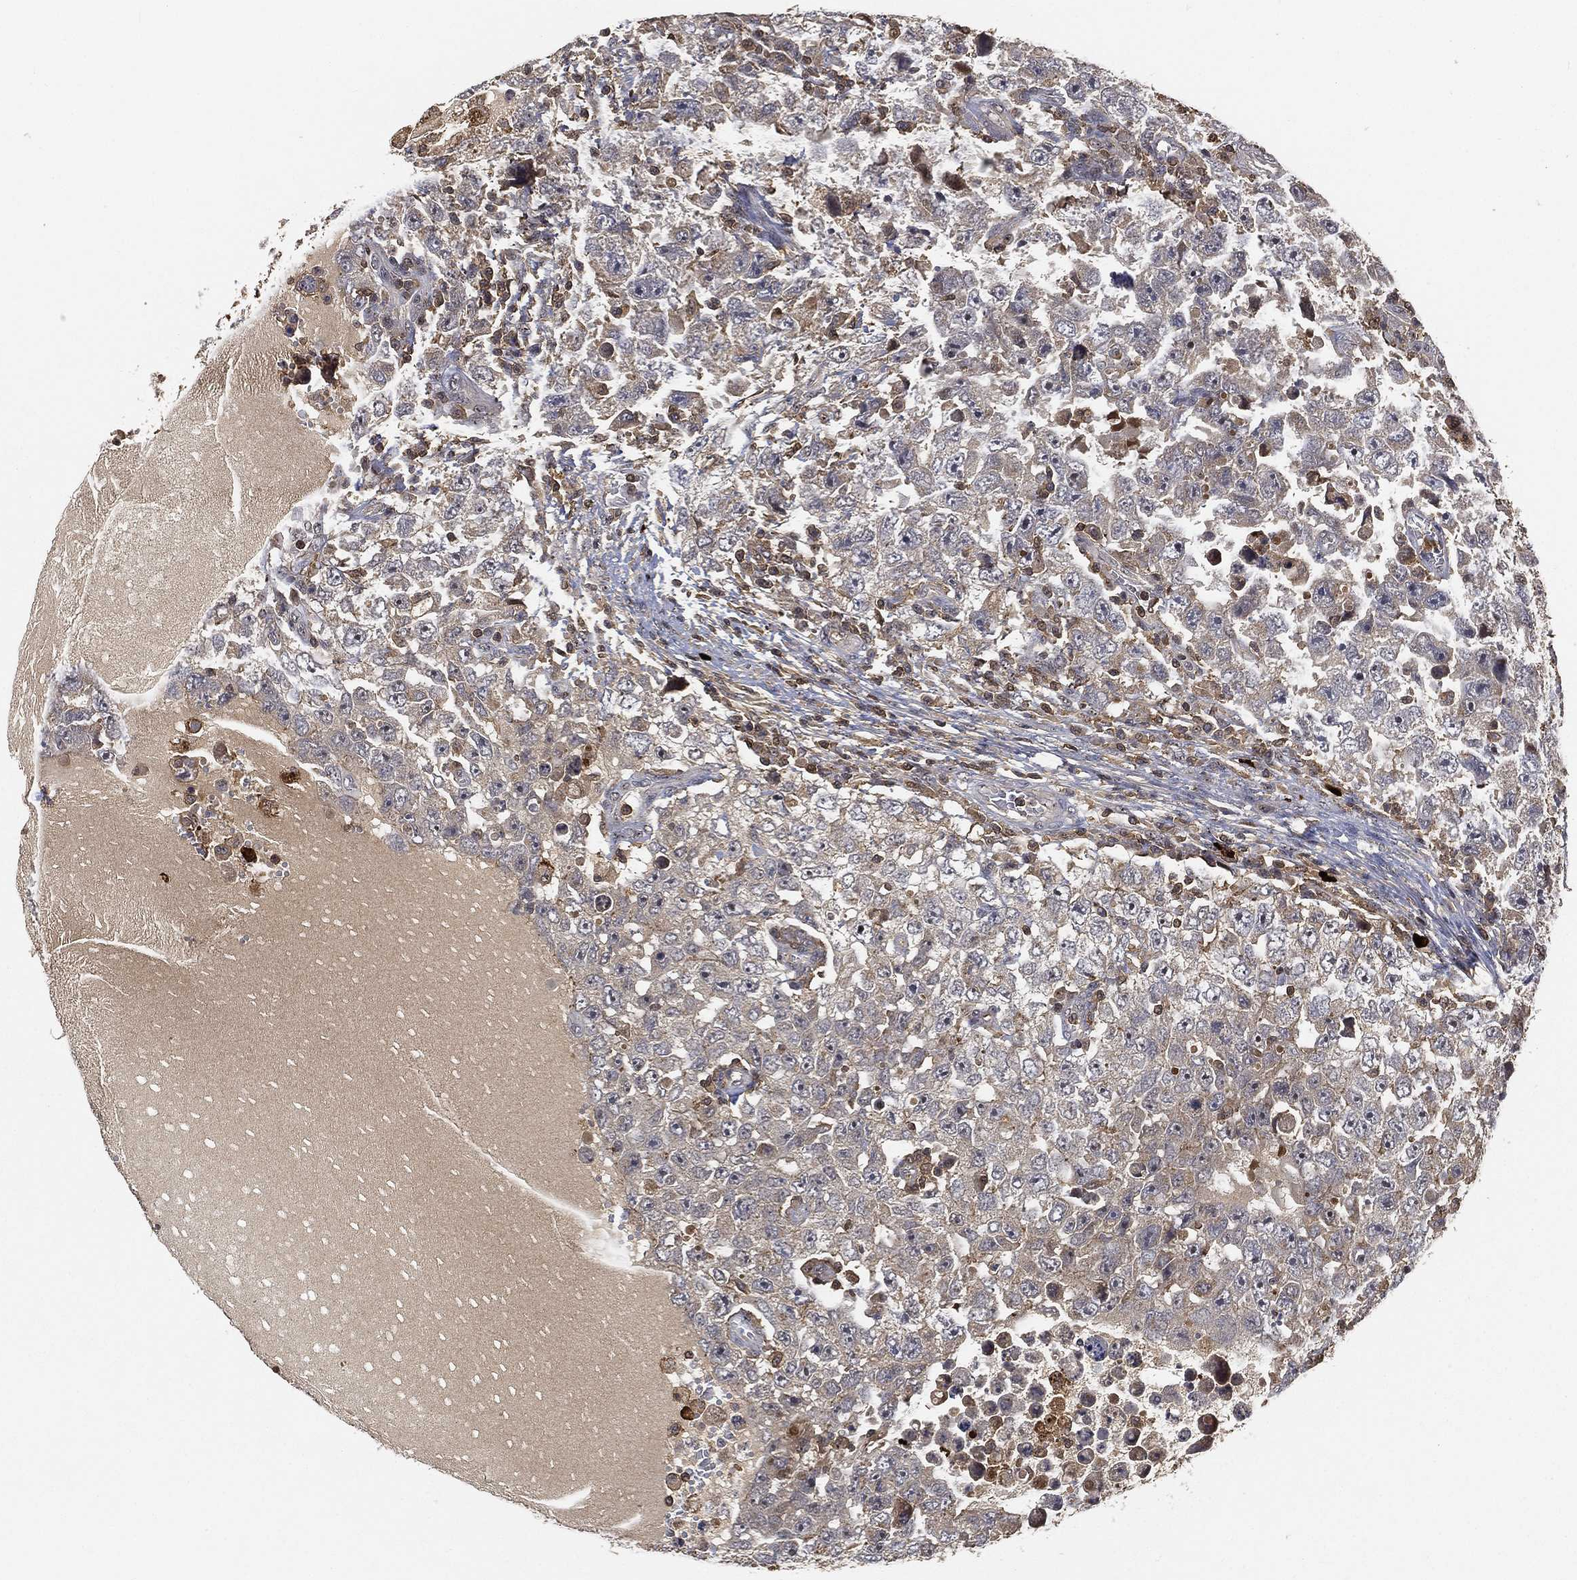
{"staining": {"intensity": "negative", "quantity": "none", "location": "none"}, "tissue": "testis cancer", "cell_type": "Tumor cells", "image_type": "cancer", "snomed": [{"axis": "morphology", "description": "Carcinoma, Embryonal, NOS"}, {"axis": "topography", "description": "Testis"}], "caption": "Image shows no significant protein expression in tumor cells of testis cancer.", "gene": "CRYL1", "patient": {"sex": "male", "age": 26}}